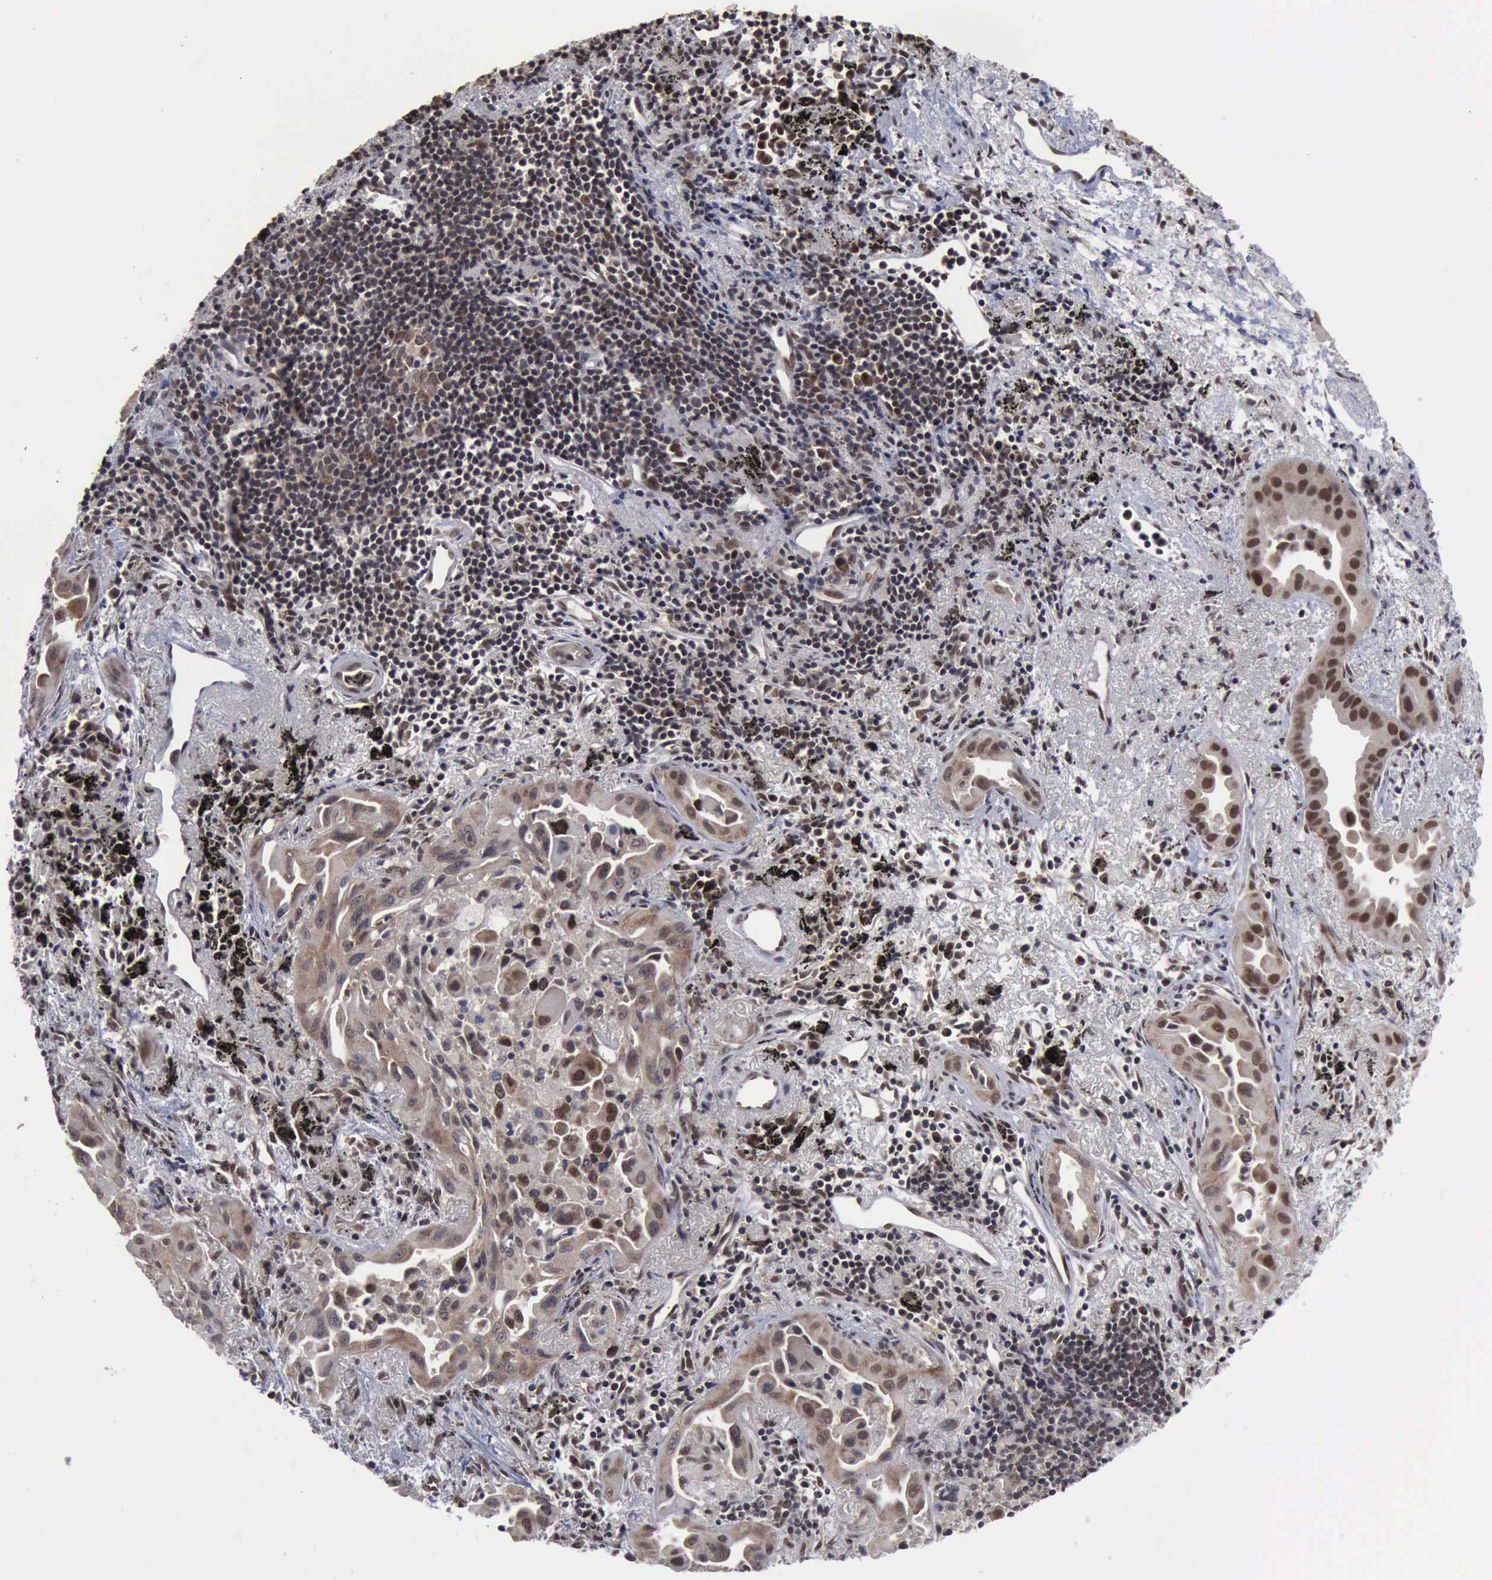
{"staining": {"intensity": "moderate", "quantity": "25%-75%", "location": "cytoplasmic/membranous,nuclear"}, "tissue": "lung cancer", "cell_type": "Tumor cells", "image_type": "cancer", "snomed": [{"axis": "morphology", "description": "Adenocarcinoma, NOS"}, {"axis": "topography", "description": "Lung"}], "caption": "Immunohistochemical staining of human lung cancer displays moderate cytoplasmic/membranous and nuclear protein positivity in about 25%-75% of tumor cells. (DAB (3,3'-diaminobenzidine) = brown stain, brightfield microscopy at high magnification).", "gene": "RTCB", "patient": {"sex": "male", "age": 68}}